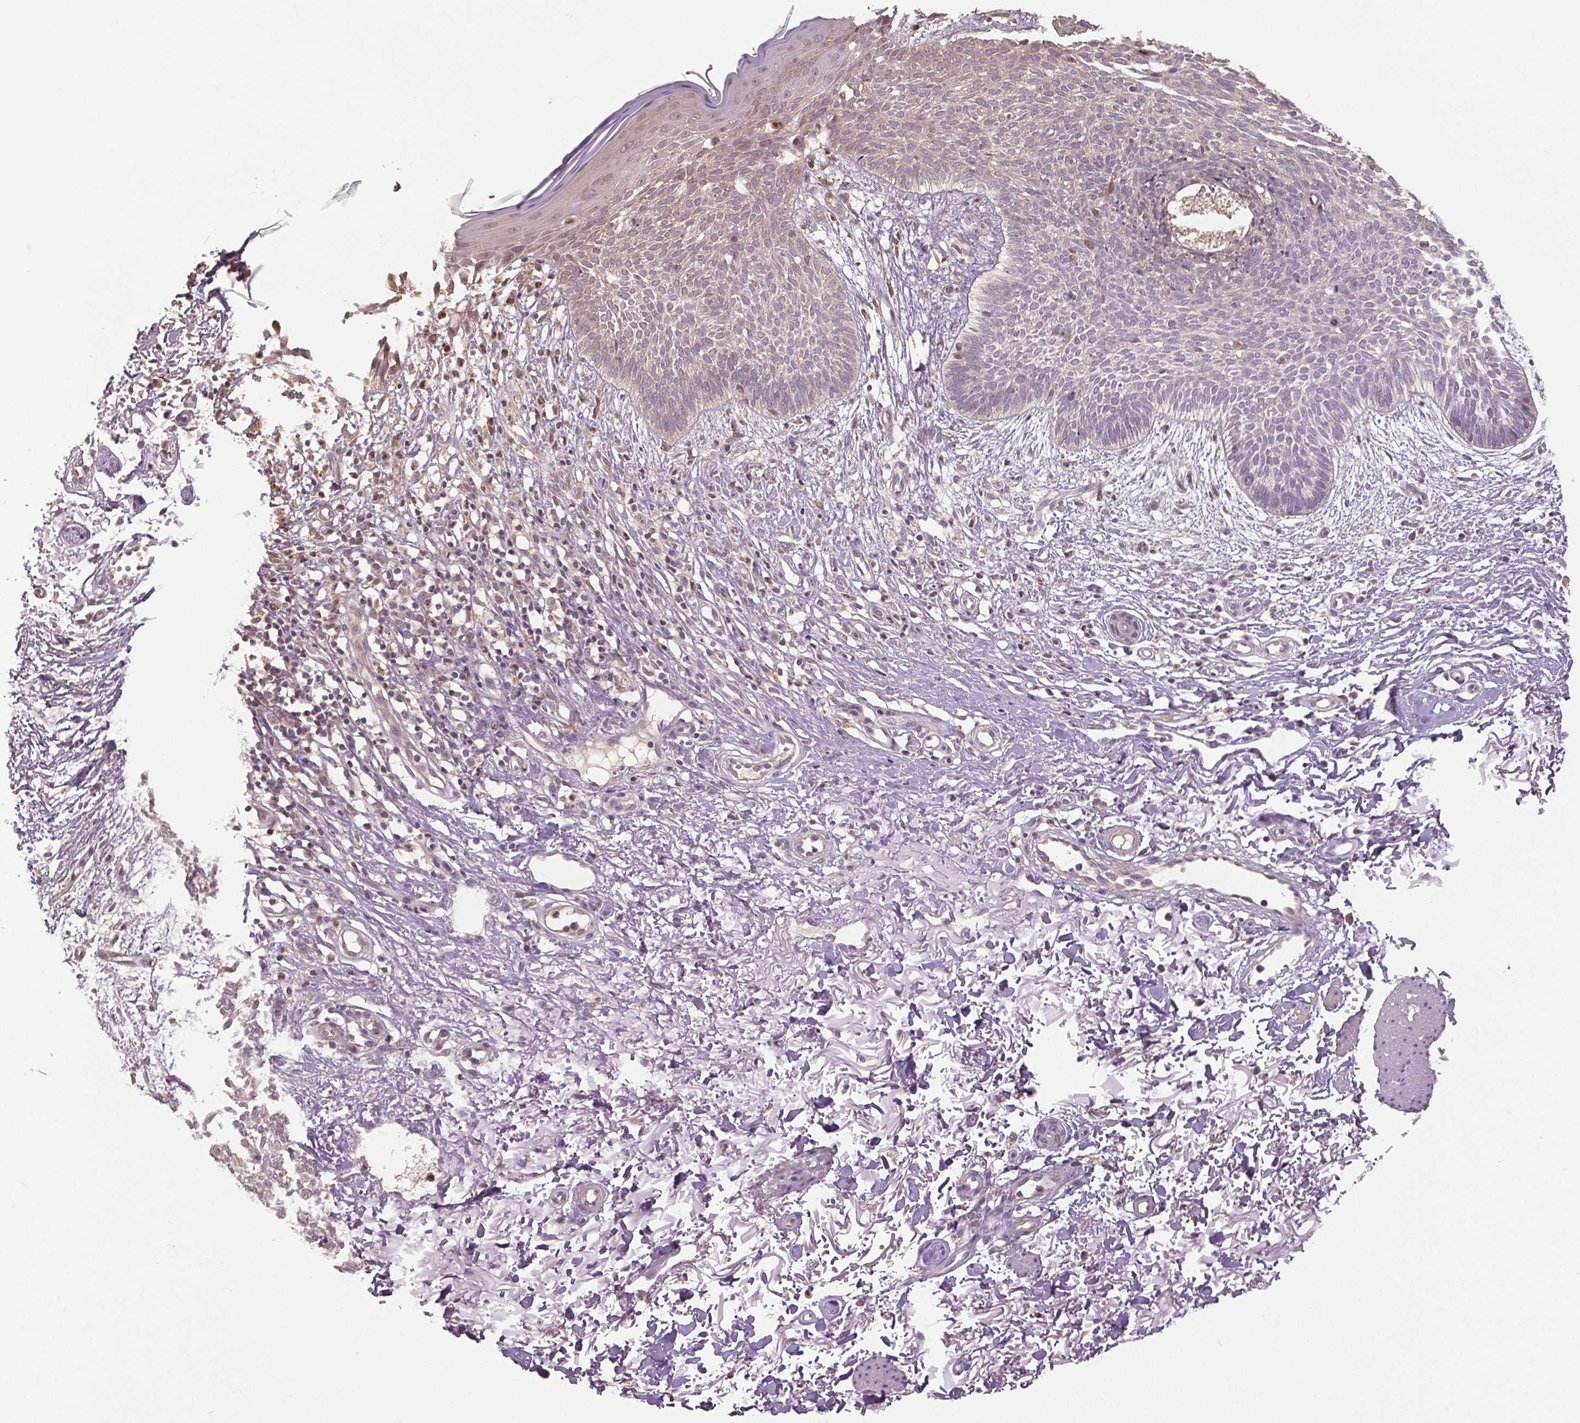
{"staining": {"intensity": "weak", "quantity": "<25%", "location": "cytoplasmic/membranous"}, "tissue": "skin cancer", "cell_type": "Tumor cells", "image_type": "cancer", "snomed": [{"axis": "morphology", "description": "Basal cell carcinoma"}, {"axis": "topography", "description": "Skin"}], "caption": "Tumor cells are negative for protein expression in human basal cell carcinoma (skin).", "gene": "DNAH12", "patient": {"sex": "female", "age": 84}}